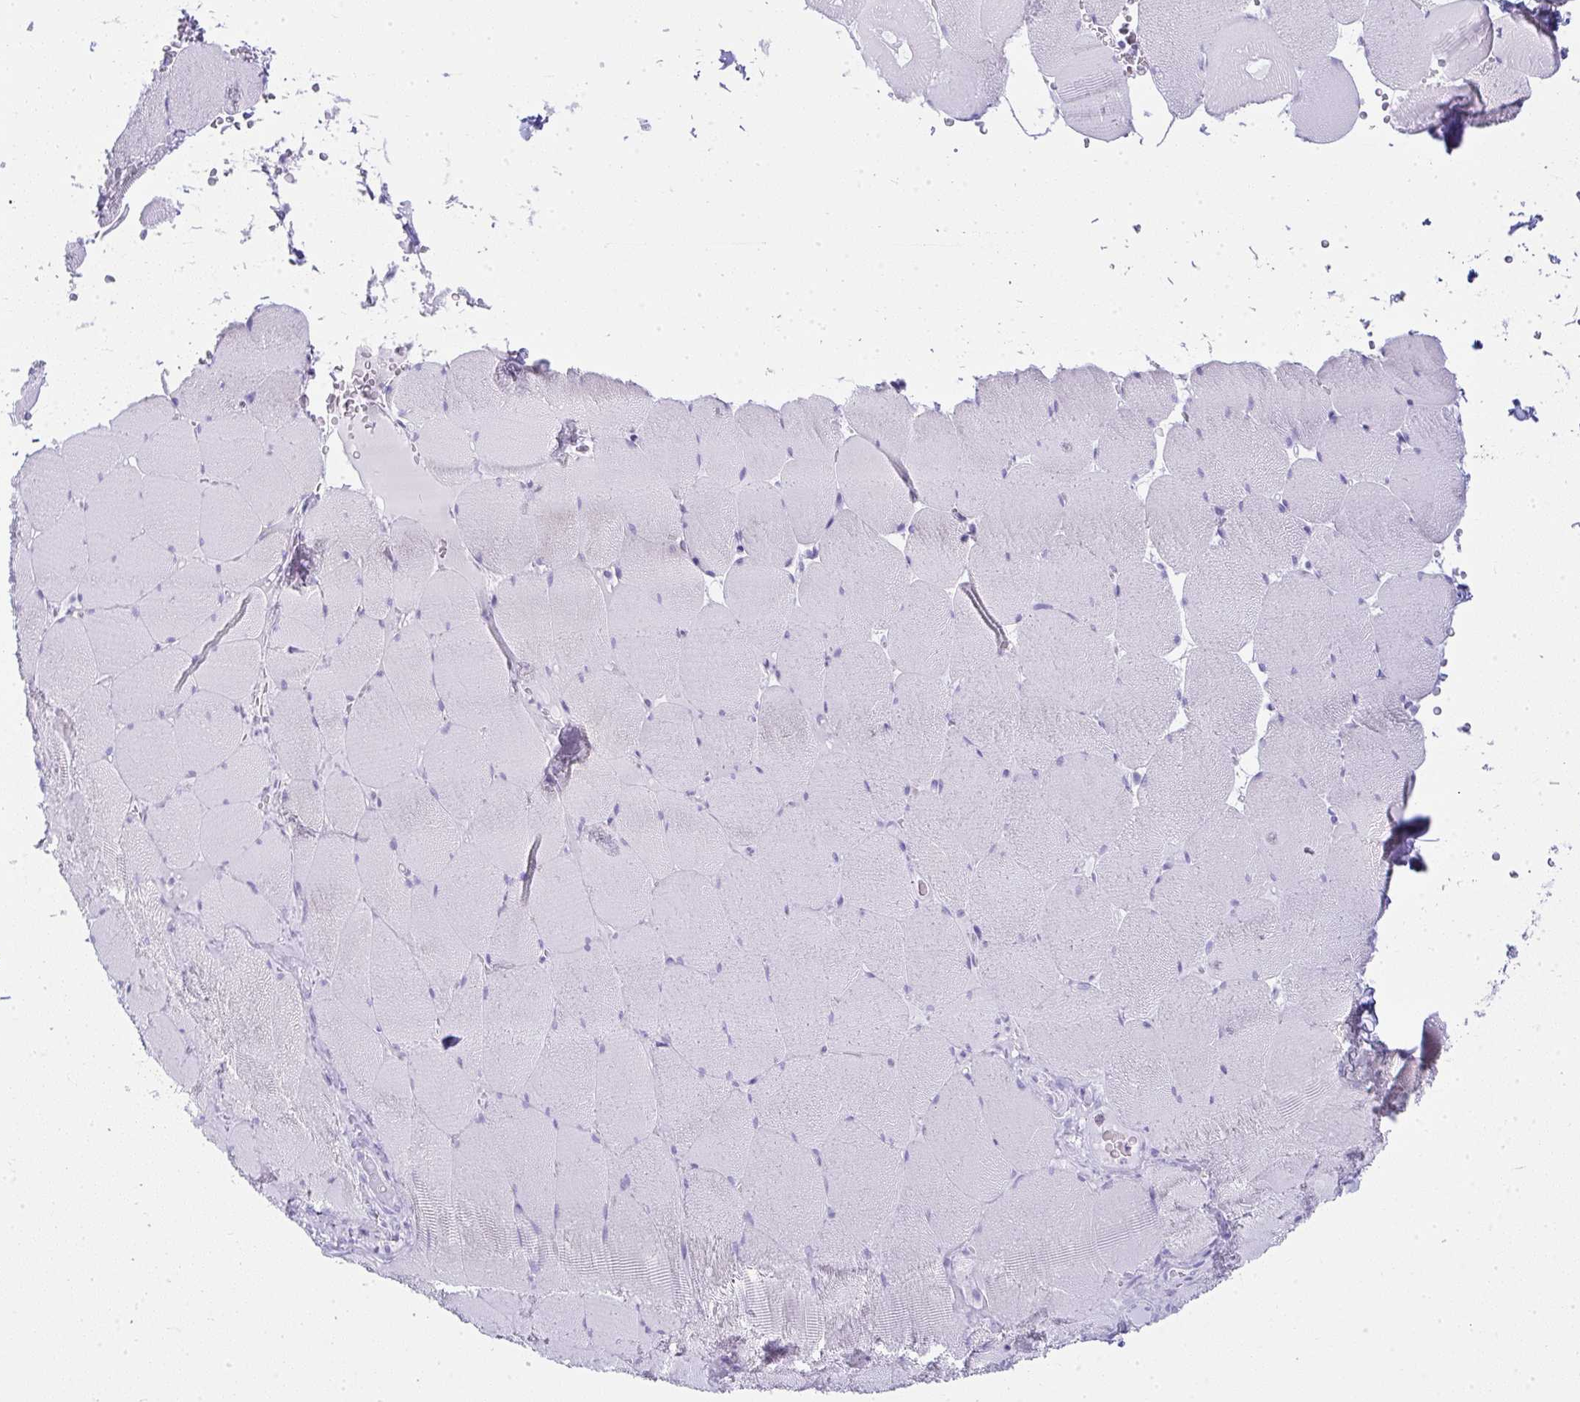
{"staining": {"intensity": "negative", "quantity": "none", "location": "none"}, "tissue": "skeletal muscle", "cell_type": "Myocytes", "image_type": "normal", "snomed": [{"axis": "morphology", "description": "Normal tissue, NOS"}, {"axis": "topography", "description": "Skeletal muscle"}, {"axis": "topography", "description": "Head-Neck"}], "caption": "Protein analysis of normal skeletal muscle exhibits no significant expression in myocytes.", "gene": "CDADC1", "patient": {"sex": "male", "age": 66}}